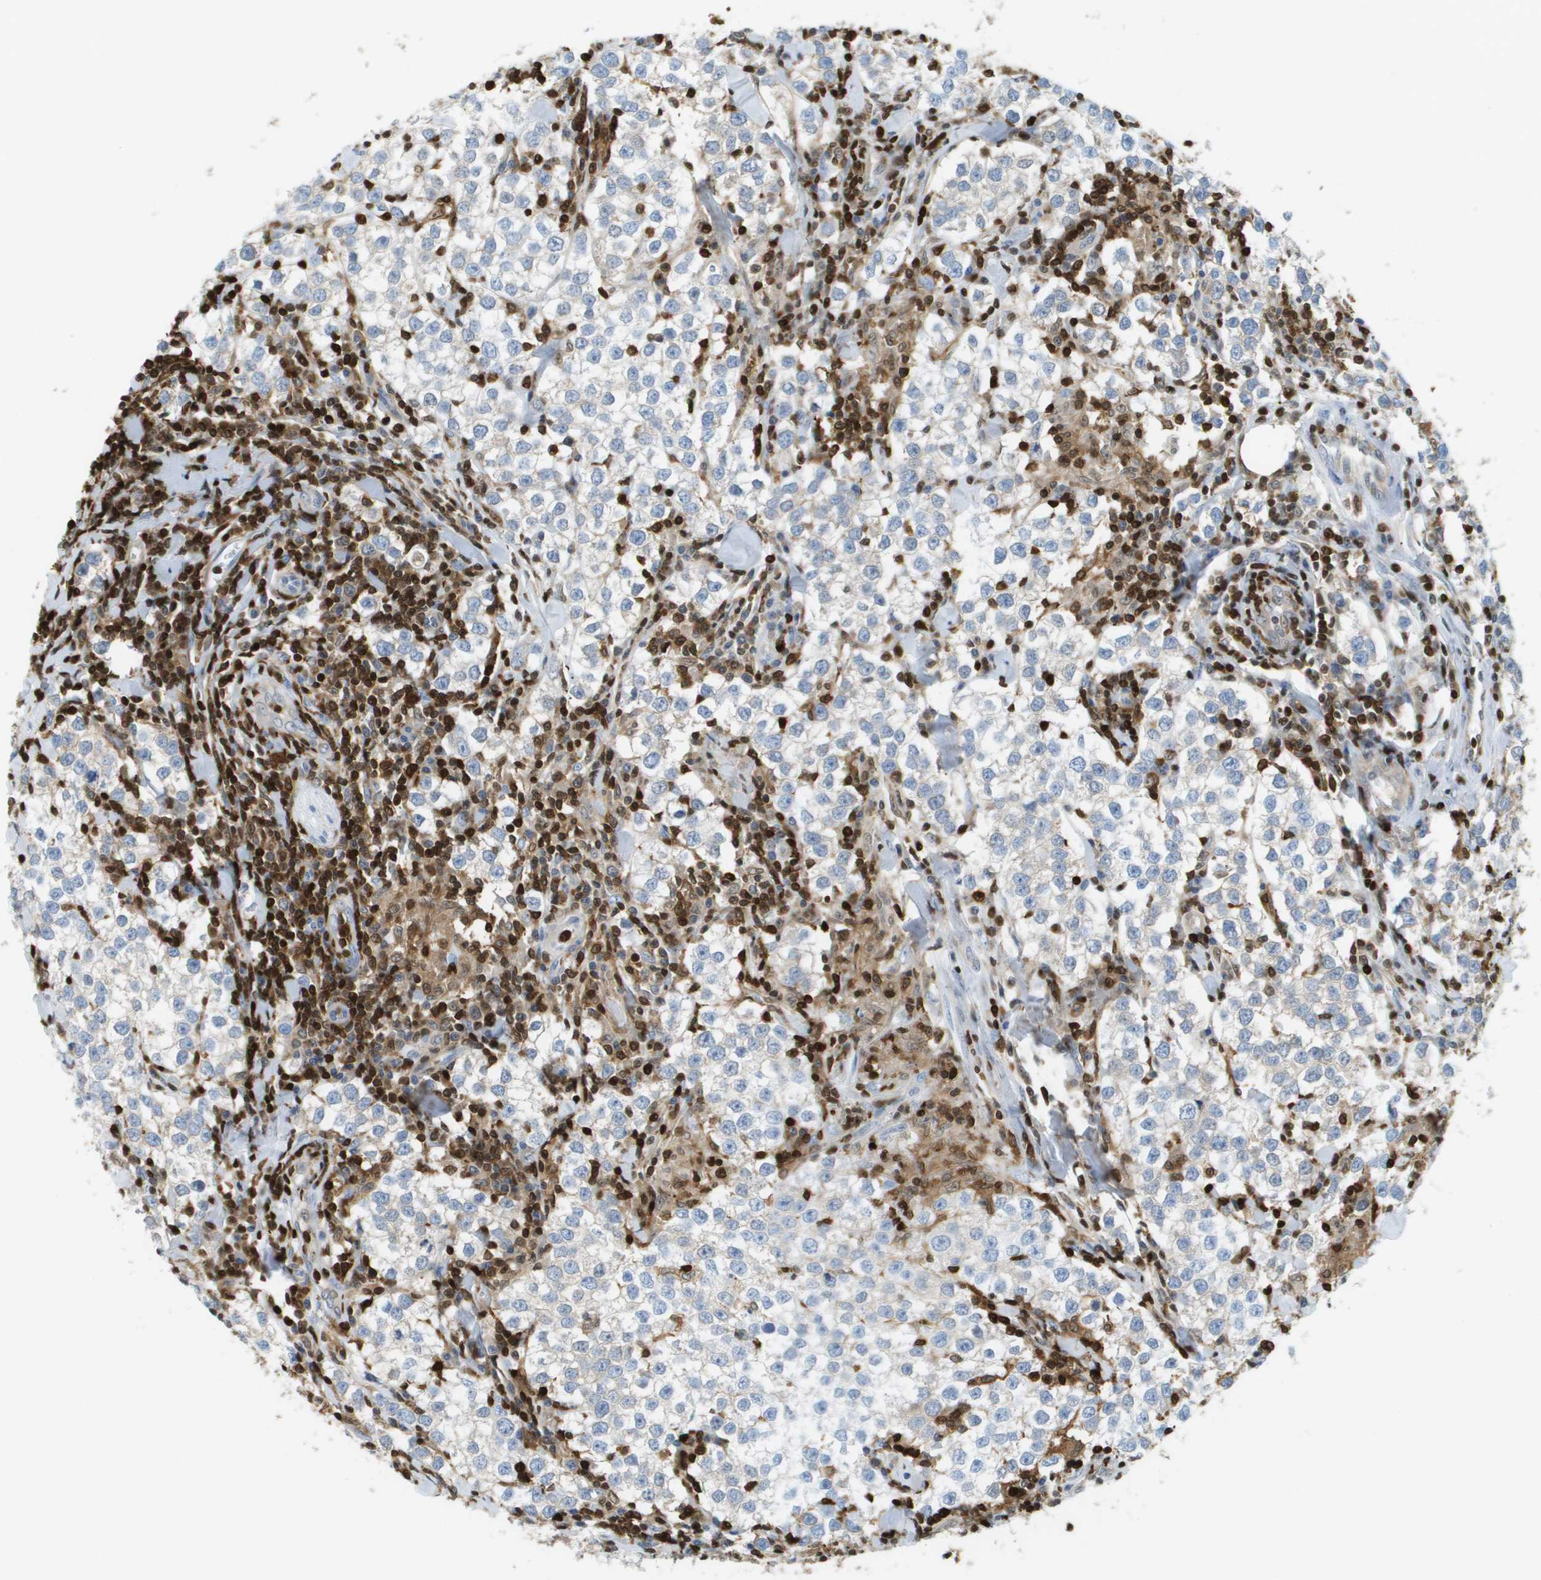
{"staining": {"intensity": "negative", "quantity": "none", "location": "none"}, "tissue": "testis cancer", "cell_type": "Tumor cells", "image_type": "cancer", "snomed": [{"axis": "morphology", "description": "Seminoma, NOS"}, {"axis": "morphology", "description": "Carcinoma, Embryonal, NOS"}, {"axis": "topography", "description": "Testis"}], "caption": "IHC micrograph of human testis cancer (embryonal carcinoma) stained for a protein (brown), which demonstrates no positivity in tumor cells.", "gene": "DOCK5", "patient": {"sex": "male", "age": 36}}